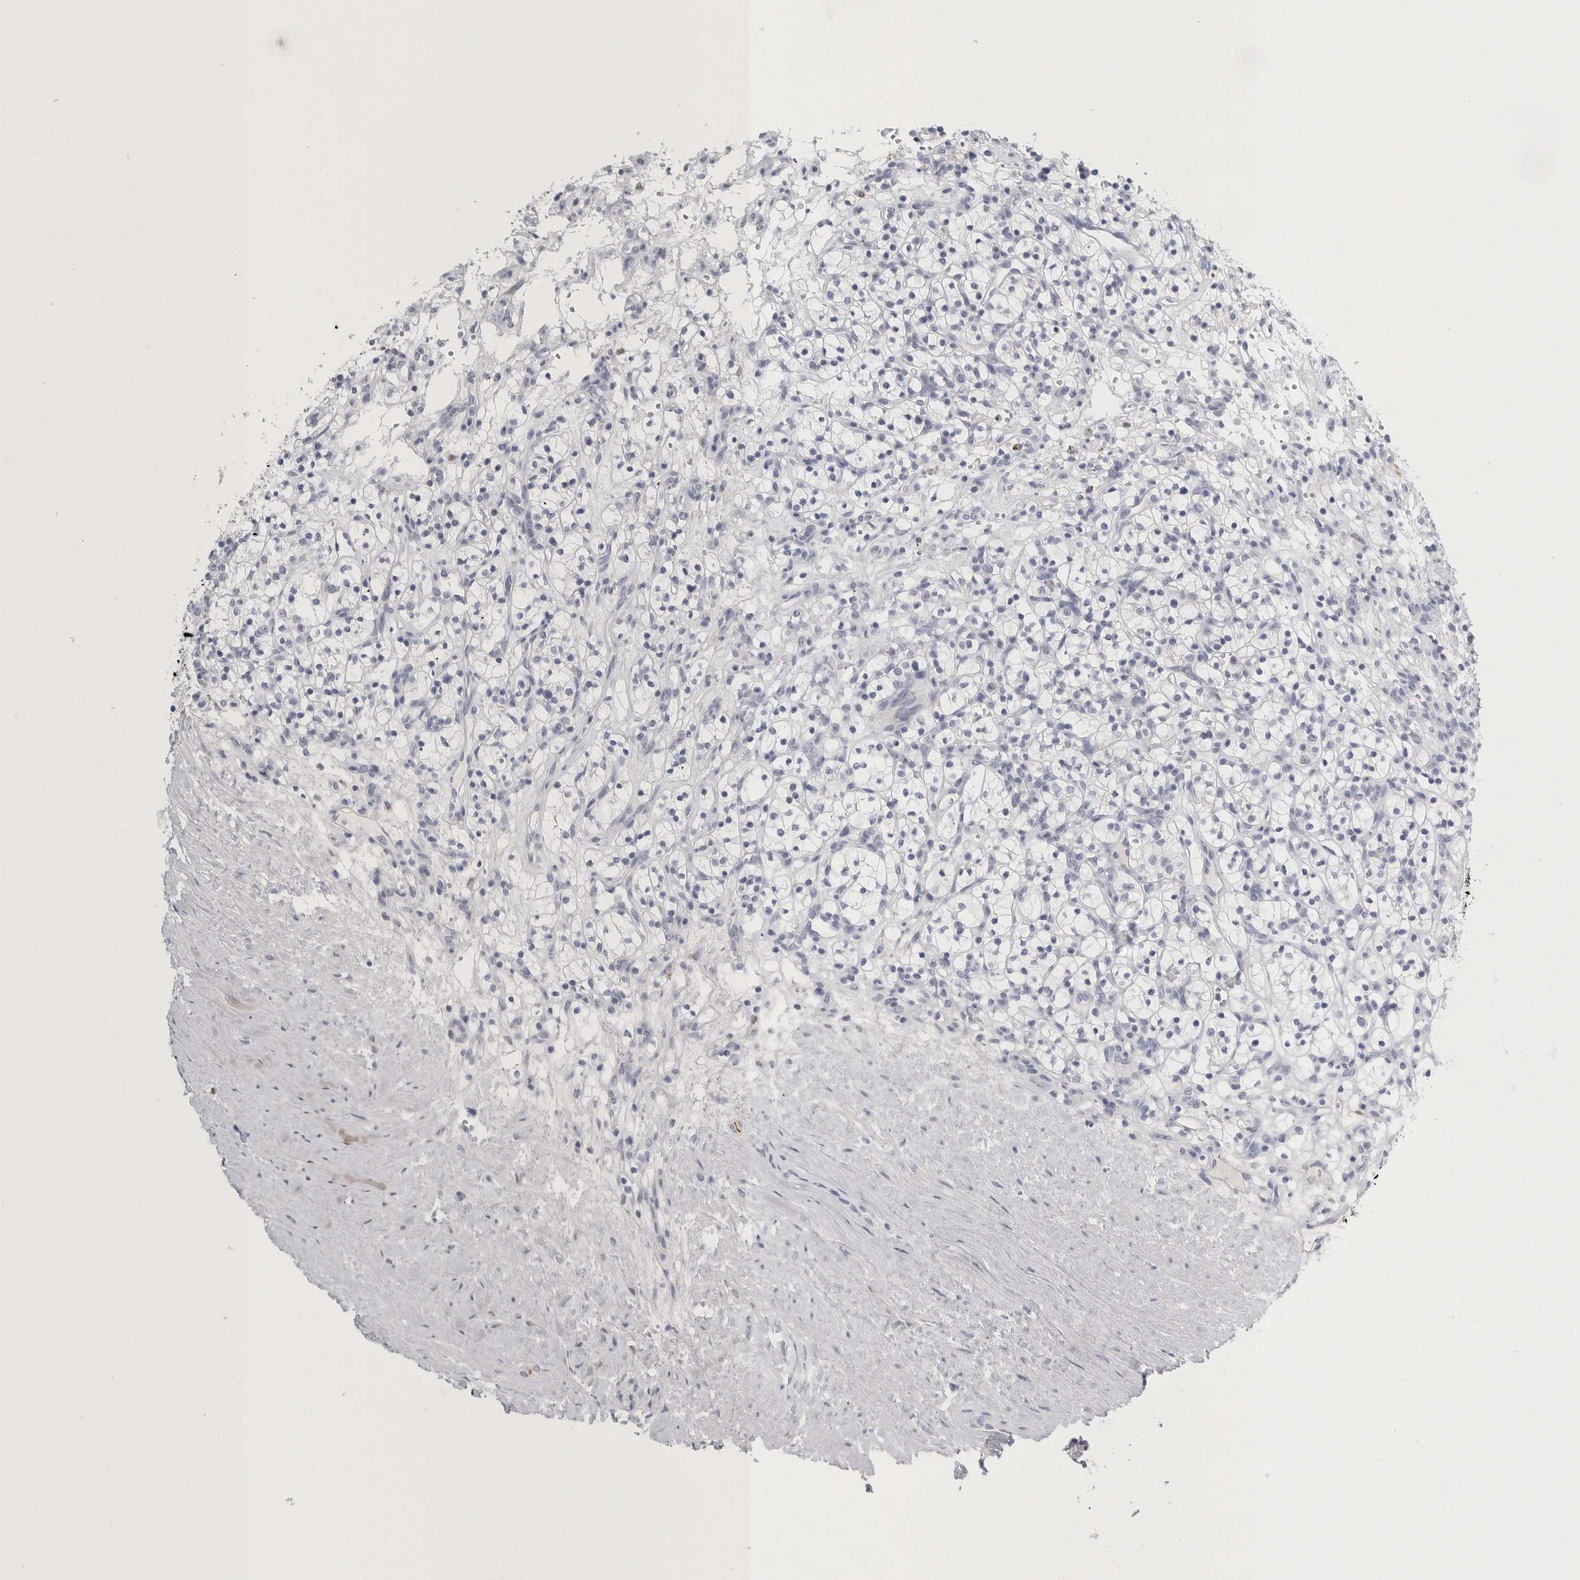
{"staining": {"intensity": "negative", "quantity": "none", "location": "none"}, "tissue": "renal cancer", "cell_type": "Tumor cells", "image_type": "cancer", "snomed": [{"axis": "morphology", "description": "Adenocarcinoma, NOS"}, {"axis": "topography", "description": "Kidney"}], "caption": "Immunohistochemistry (IHC) of human renal cancer (adenocarcinoma) shows no staining in tumor cells.", "gene": "TIMP1", "patient": {"sex": "female", "age": 57}}